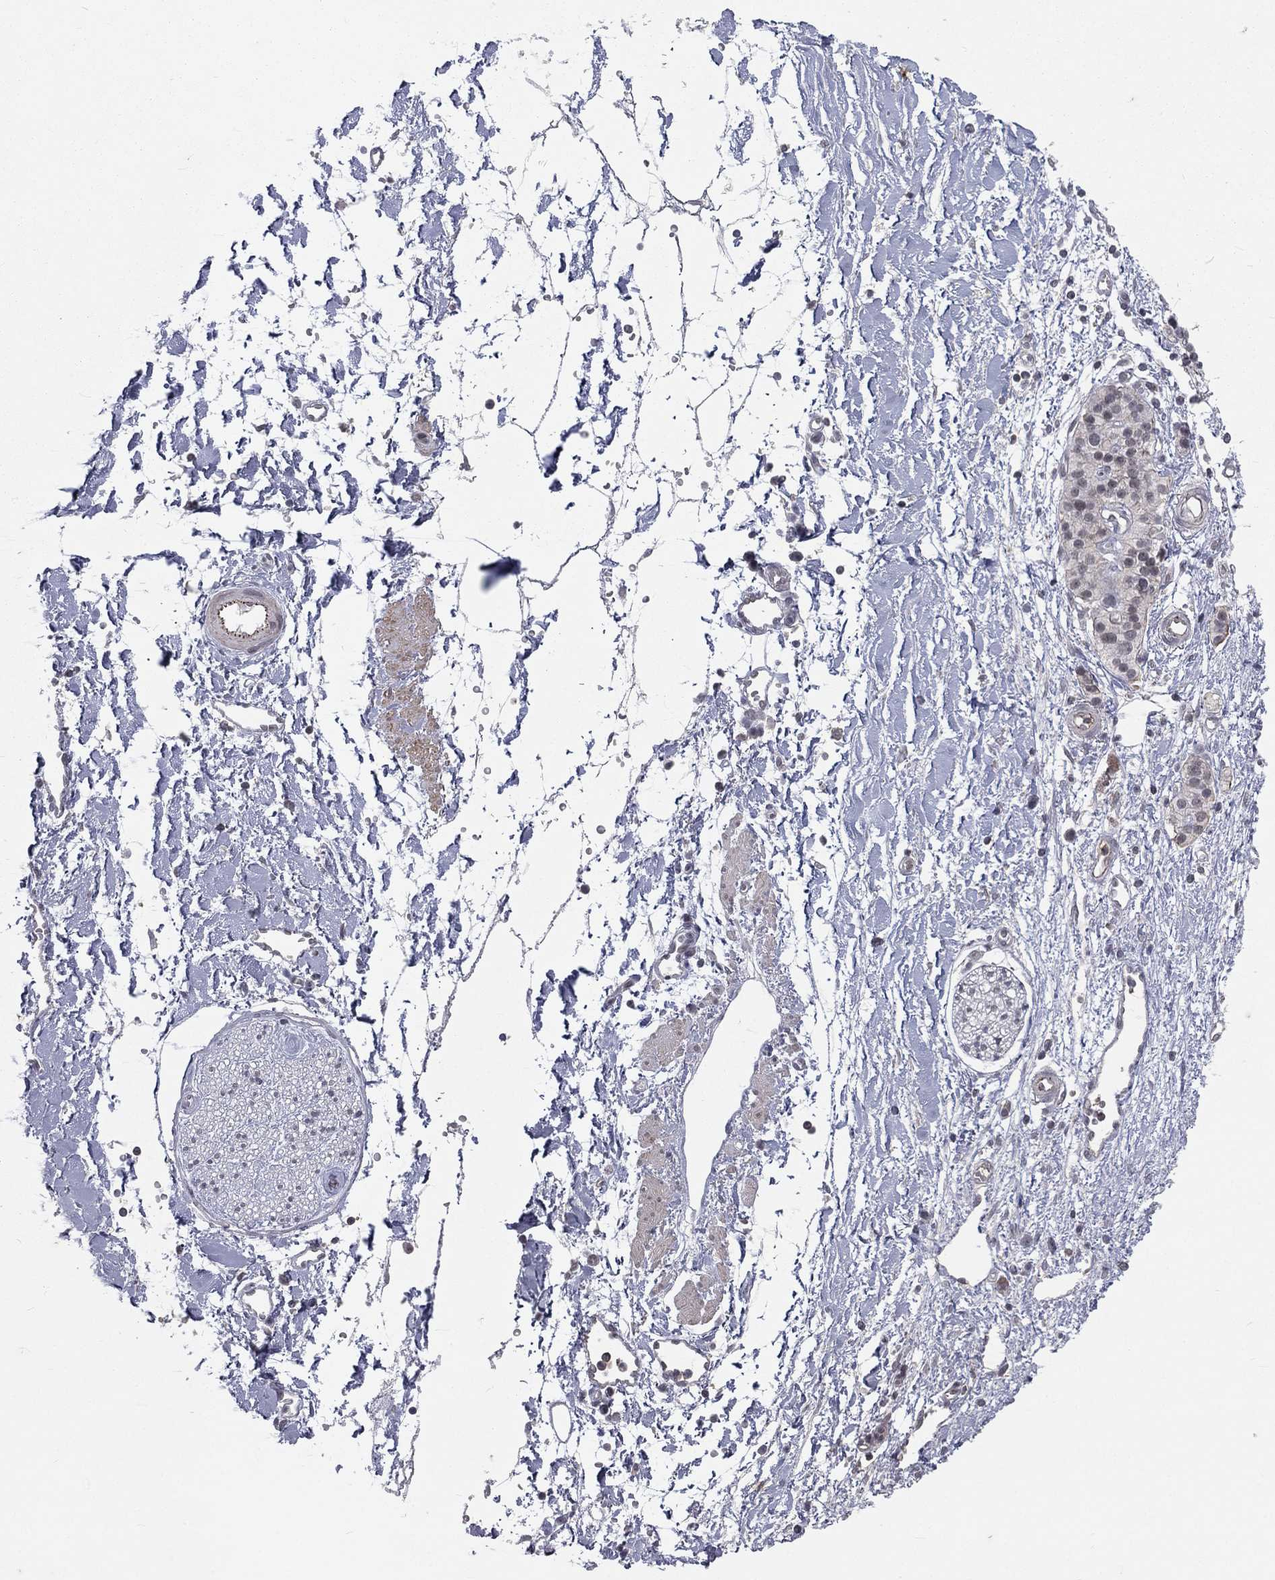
{"staining": {"intensity": "negative", "quantity": "none", "location": "none"}, "tissue": "soft tissue", "cell_type": "Fibroblasts", "image_type": "normal", "snomed": [{"axis": "morphology", "description": "Normal tissue, NOS"}, {"axis": "morphology", "description": "Adenocarcinoma, NOS"}, {"axis": "topography", "description": "Pancreas"}, {"axis": "topography", "description": "Peripheral nerve tissue"}], "caption": "The immunohistochemistry micrograph has no significant expression in fibroblasts of soft tissue.", "gene": "MORC2", "patient": {"sex": "male", "age": 61}}